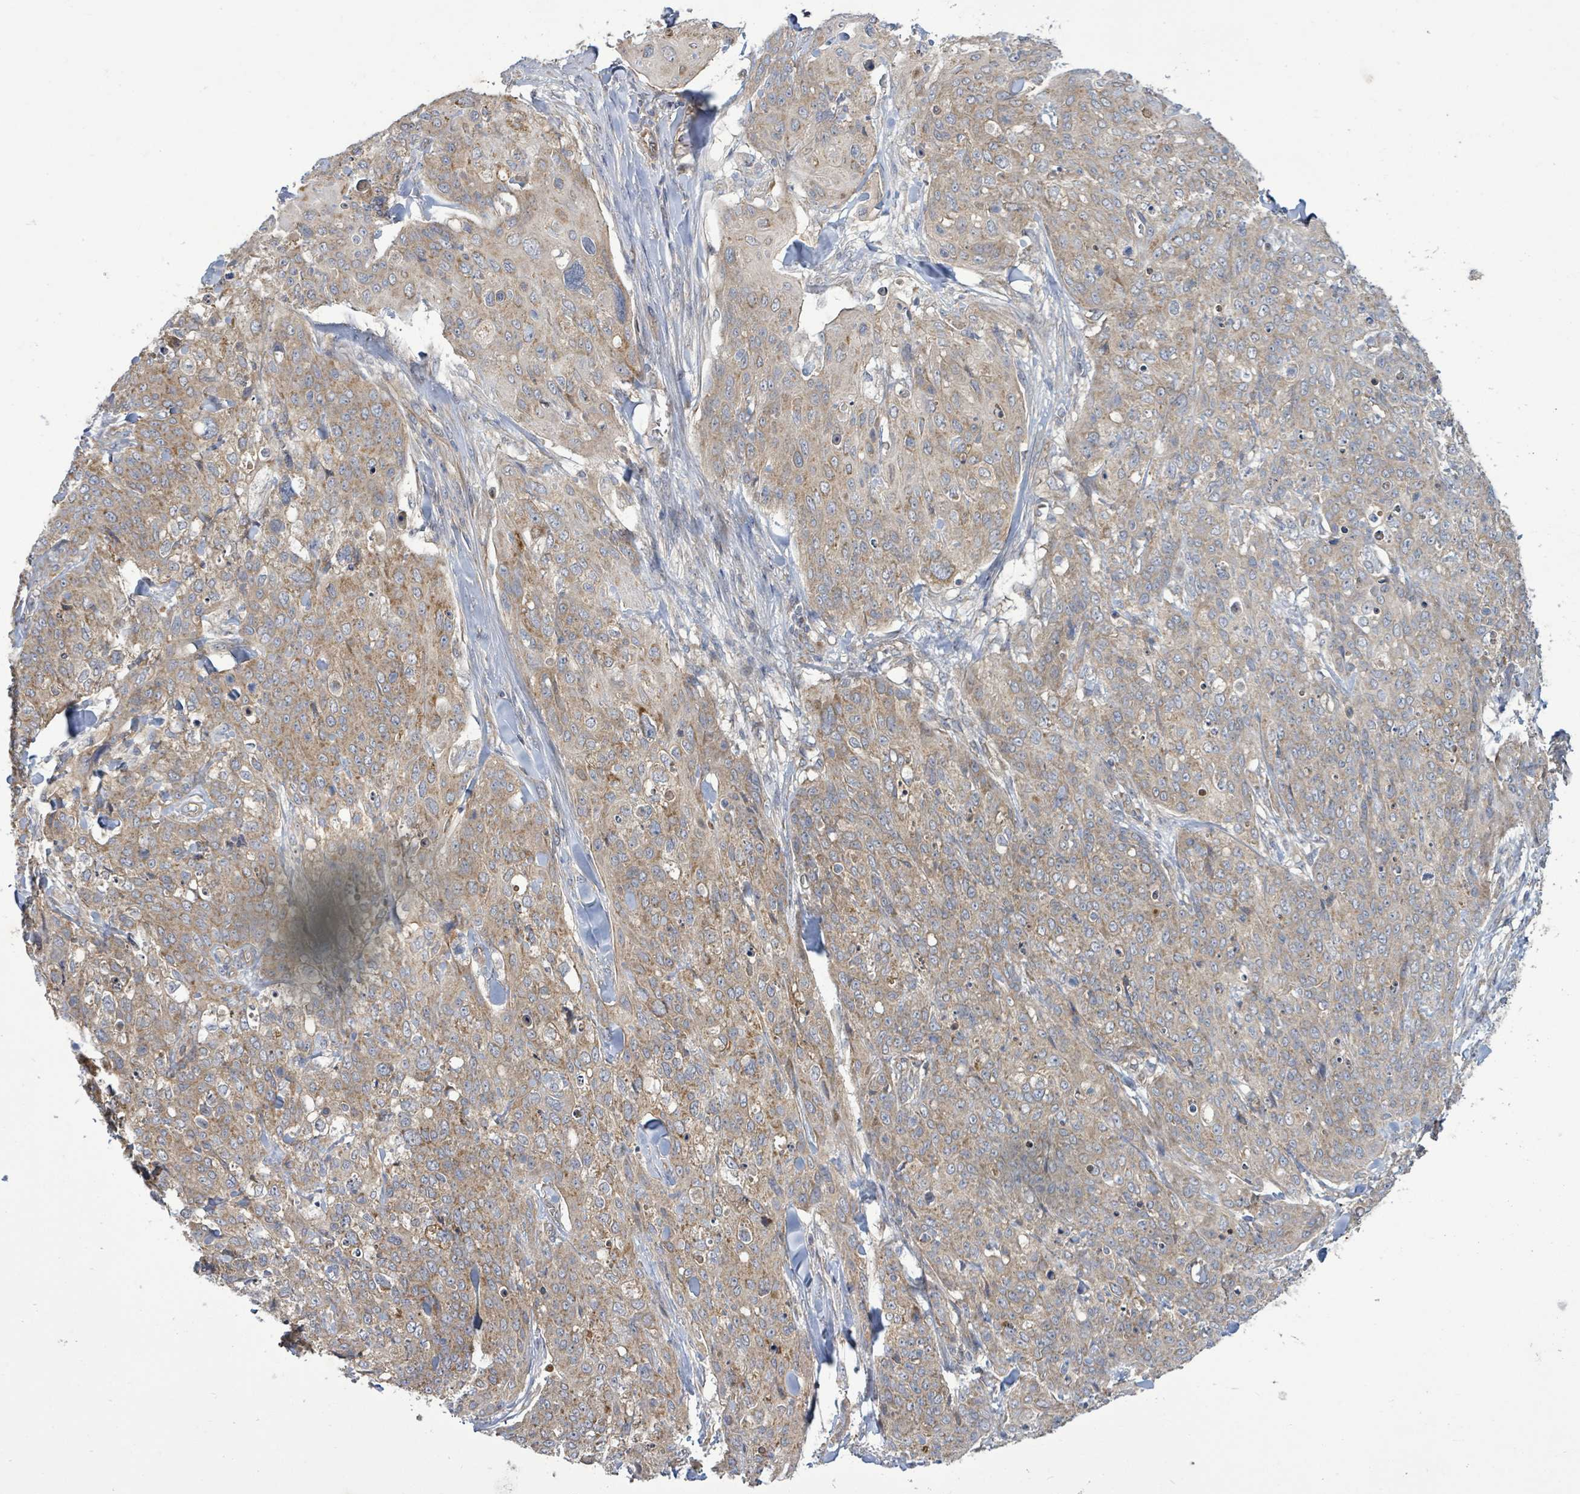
{"staining": {"intensity": "moderate", "quantity": "25%-75%", "location": "cytoplasmic/membranous"}, "tissue": "skin cancer", "cell_type": "Tumor cells", "image_type": "cancer", "snomed": [{"axis": "morphology", "description": "Squamous cell carcinoma, NOS"}, {"axis": "topography", "description": "Skin"}, {"axis": "topography", "description": "Vulva"}], "caption": "Immunohistochemistry (IHC) image of neoplastic tissue: squamous cell carcinoma (skin) stained using immunohistochemistry (IHC) exhibits medium levels of moderate protein expression localized specifically in the cytoplasmic/membranous of tumor cells, appearing as a cytoplasmic/membranous brown color.", "gene": "KBTBD11", "patient": {"sex": "female", "age": 85}}